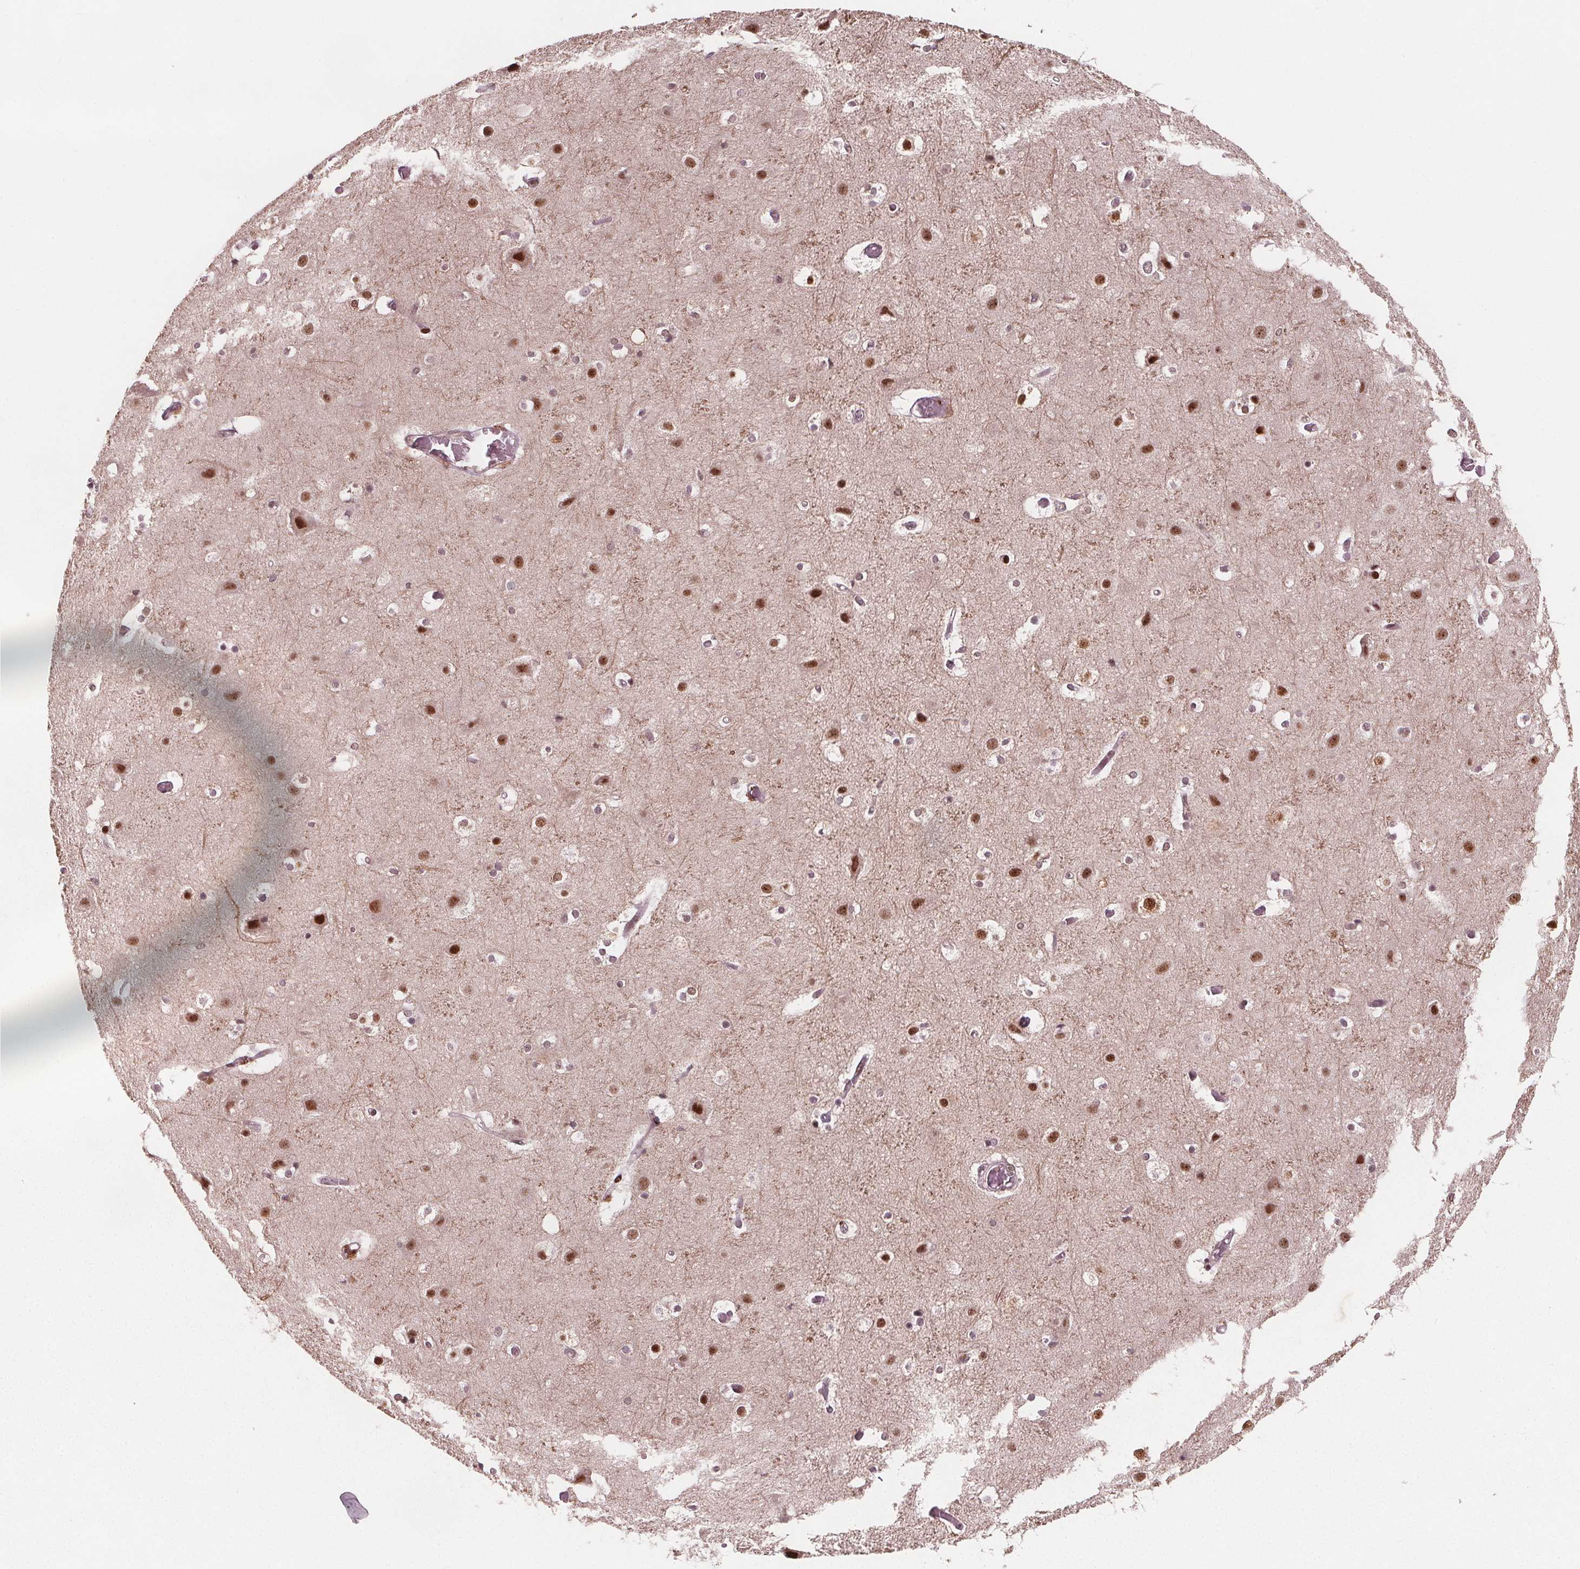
{"staining": {"intensity": "moderate", "quantity": "25%-75%", "location": "nuclear"}, "tissue": "cerebral cortex", "cell_type": "Endothelial cells", "image_type": "normal", "snomed": [{"axis": "morphology", "description": "Normal tissue, NOS"}, {"axis": "topography", "description": "Cerebral cortex"}], "caption": "Immunohistochemical staining of normal cerebral cortex demonstrates 25%-75% levels of moderate nuclear protein expression in approximately 25%-75% of endothelial cells. (IHC, brightfield microscopy, high magnification).", "gene": "SNRNP35", "patient": {"sex": "female", "age": 52}}